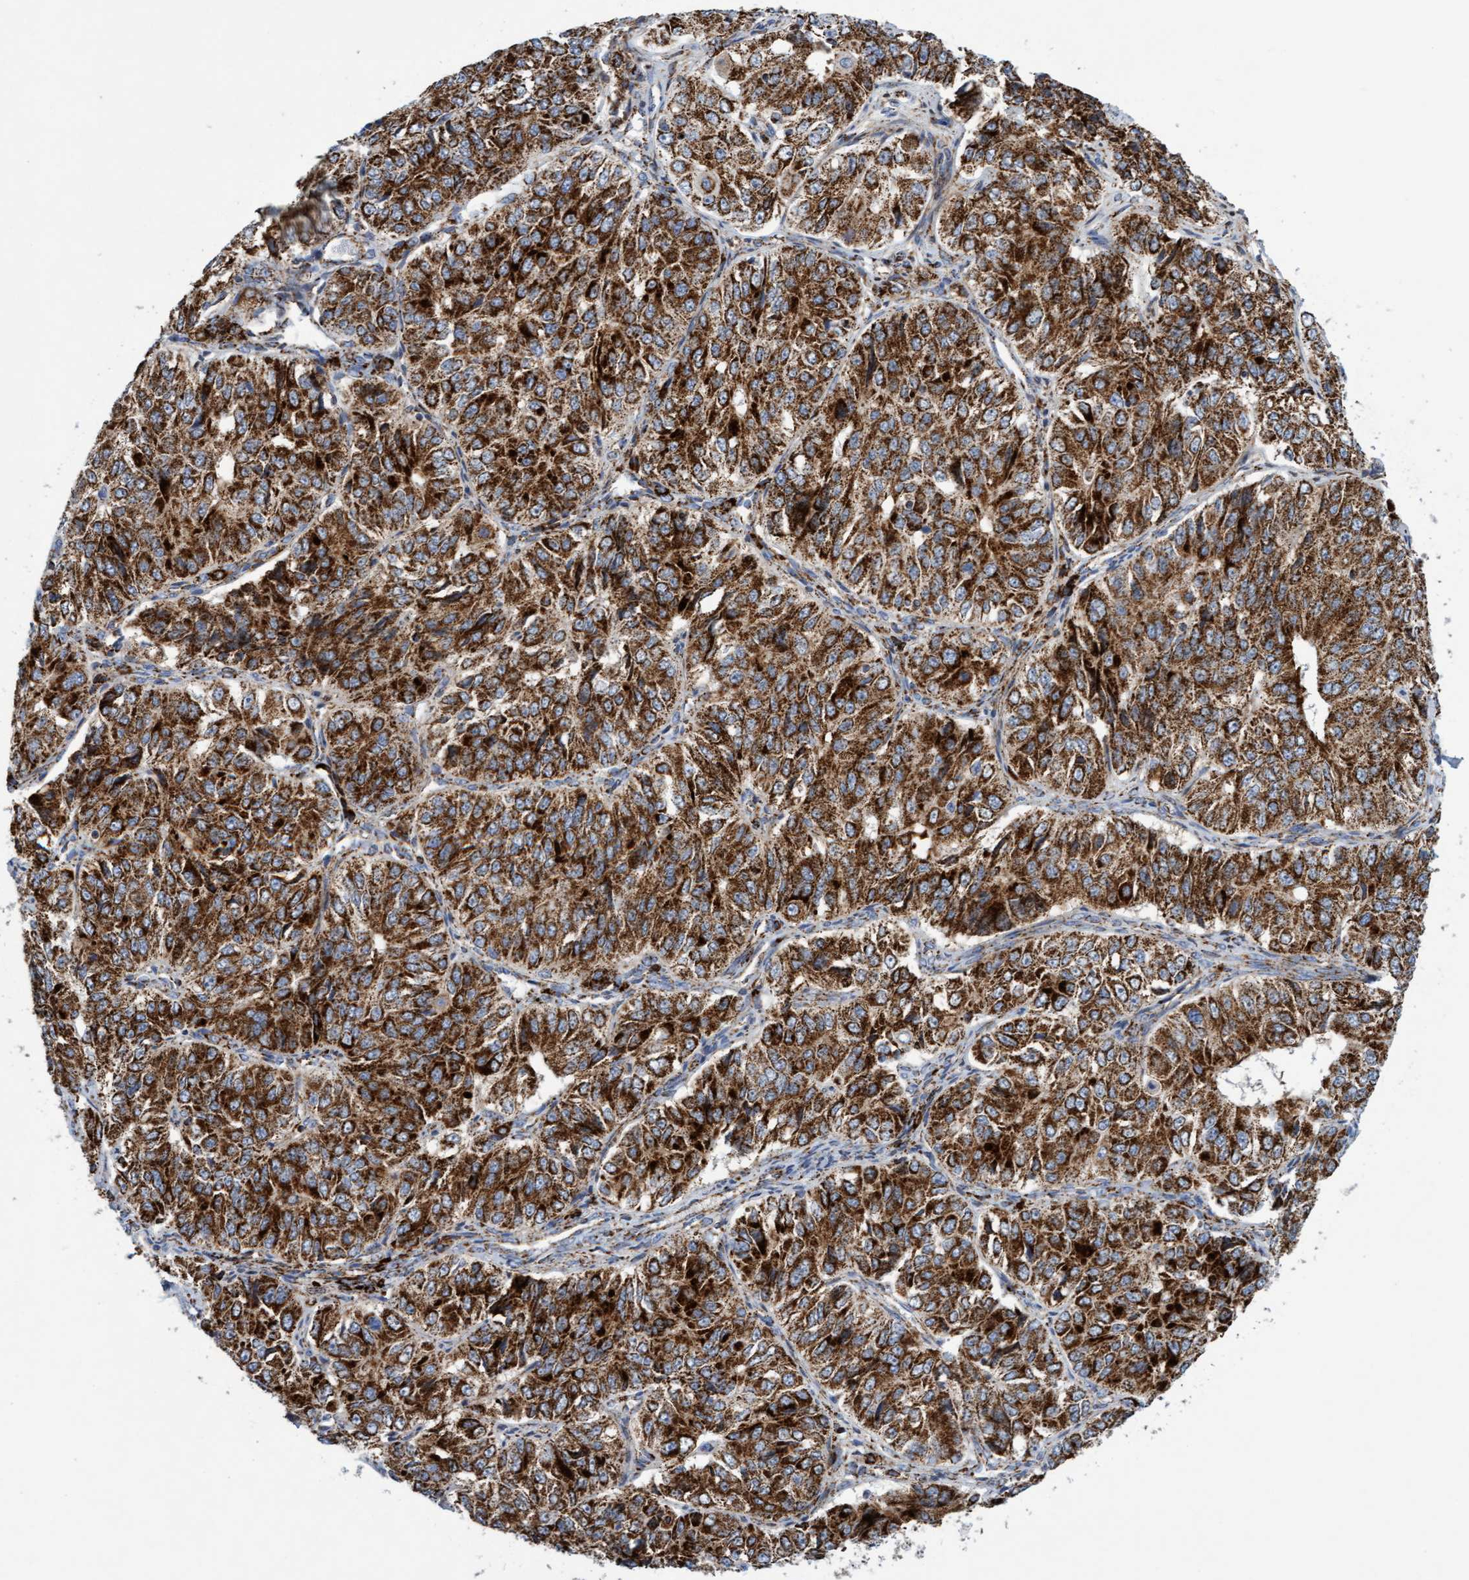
{"staining": {"intensity": "strong", "quantity": ">75%", "location": "cytoplasmic/membranous"}, "tissue": "ovarian cancer", "cell_type": "Tumor cells", "image_type": "cancer", "snomed": [{"axis": "morphology", "description": "Carcinoma, endometroid"}, {"axis": "topography", "description": "Ovary"}], "caption": "Immunohistochemical staining of ovarian cancer (endometroid carcinoma) exhibits high levels of strong cytoplasmic/membranous staining in approximately >75% of tumor cells. (Brightfield microscopy of DAB IHC at high magnification).", "gene": "GGTA1", "patient": {"sex": "female", "age": 51}}